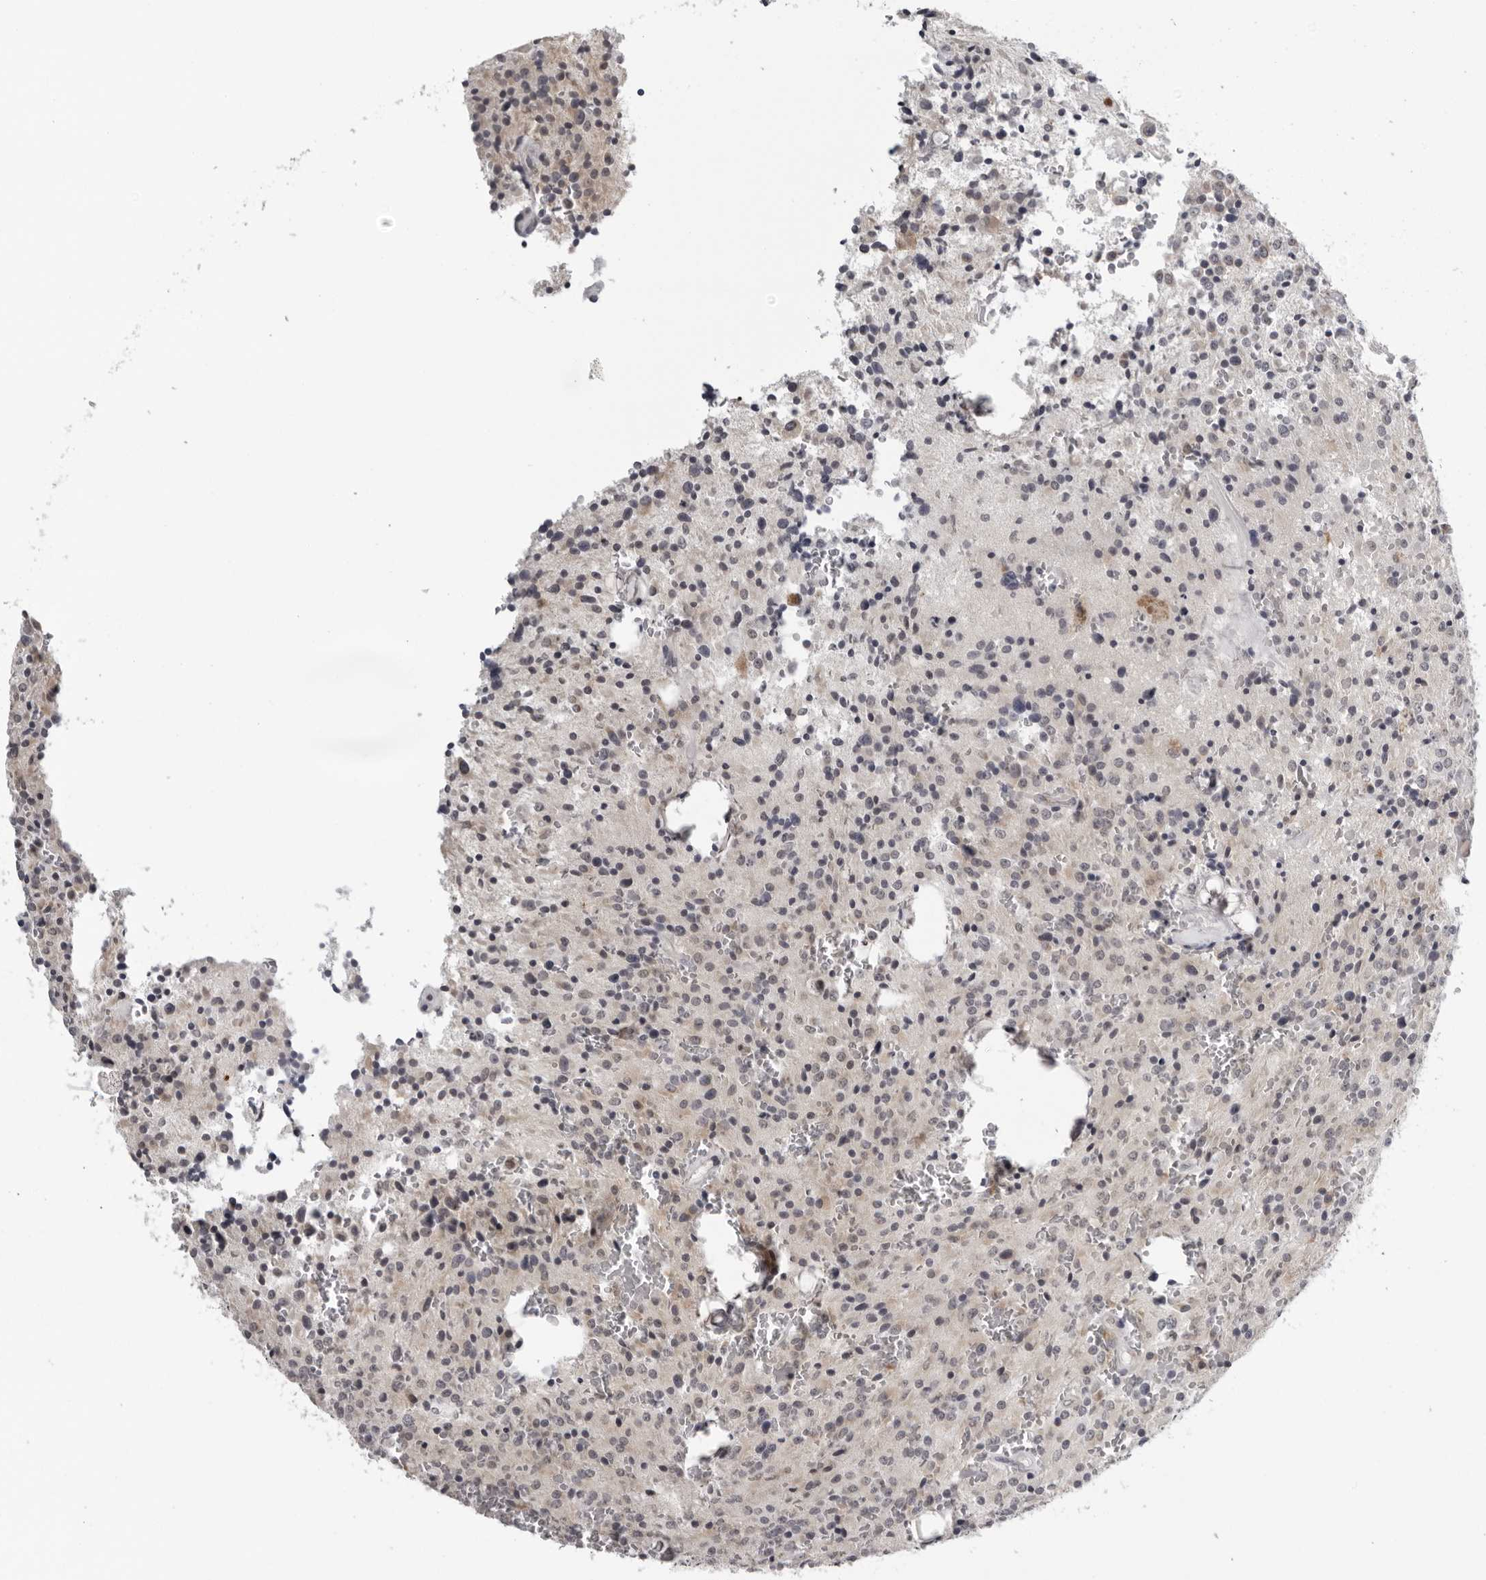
{"staining": {"intensity": "negative", "quantity": "none", "location": "none"}, "tissue": "glioma", "cell_type": "Tumor cells", "image_type": "cancer", "snomed": [{"axis": "morphology", "description": "Glioma, malignant, Low grade"}, {"axis": "topography", "description": "Brain"}], "caption": "High magnification brightfield microscopy of malignant low-grade glioma stained with DAB (brown) and counterstained with hematoxylin (blue): tumor cells show no significant positivity.", "gene": "CPT2", "patient": {"sex": "male", "age": 58}}